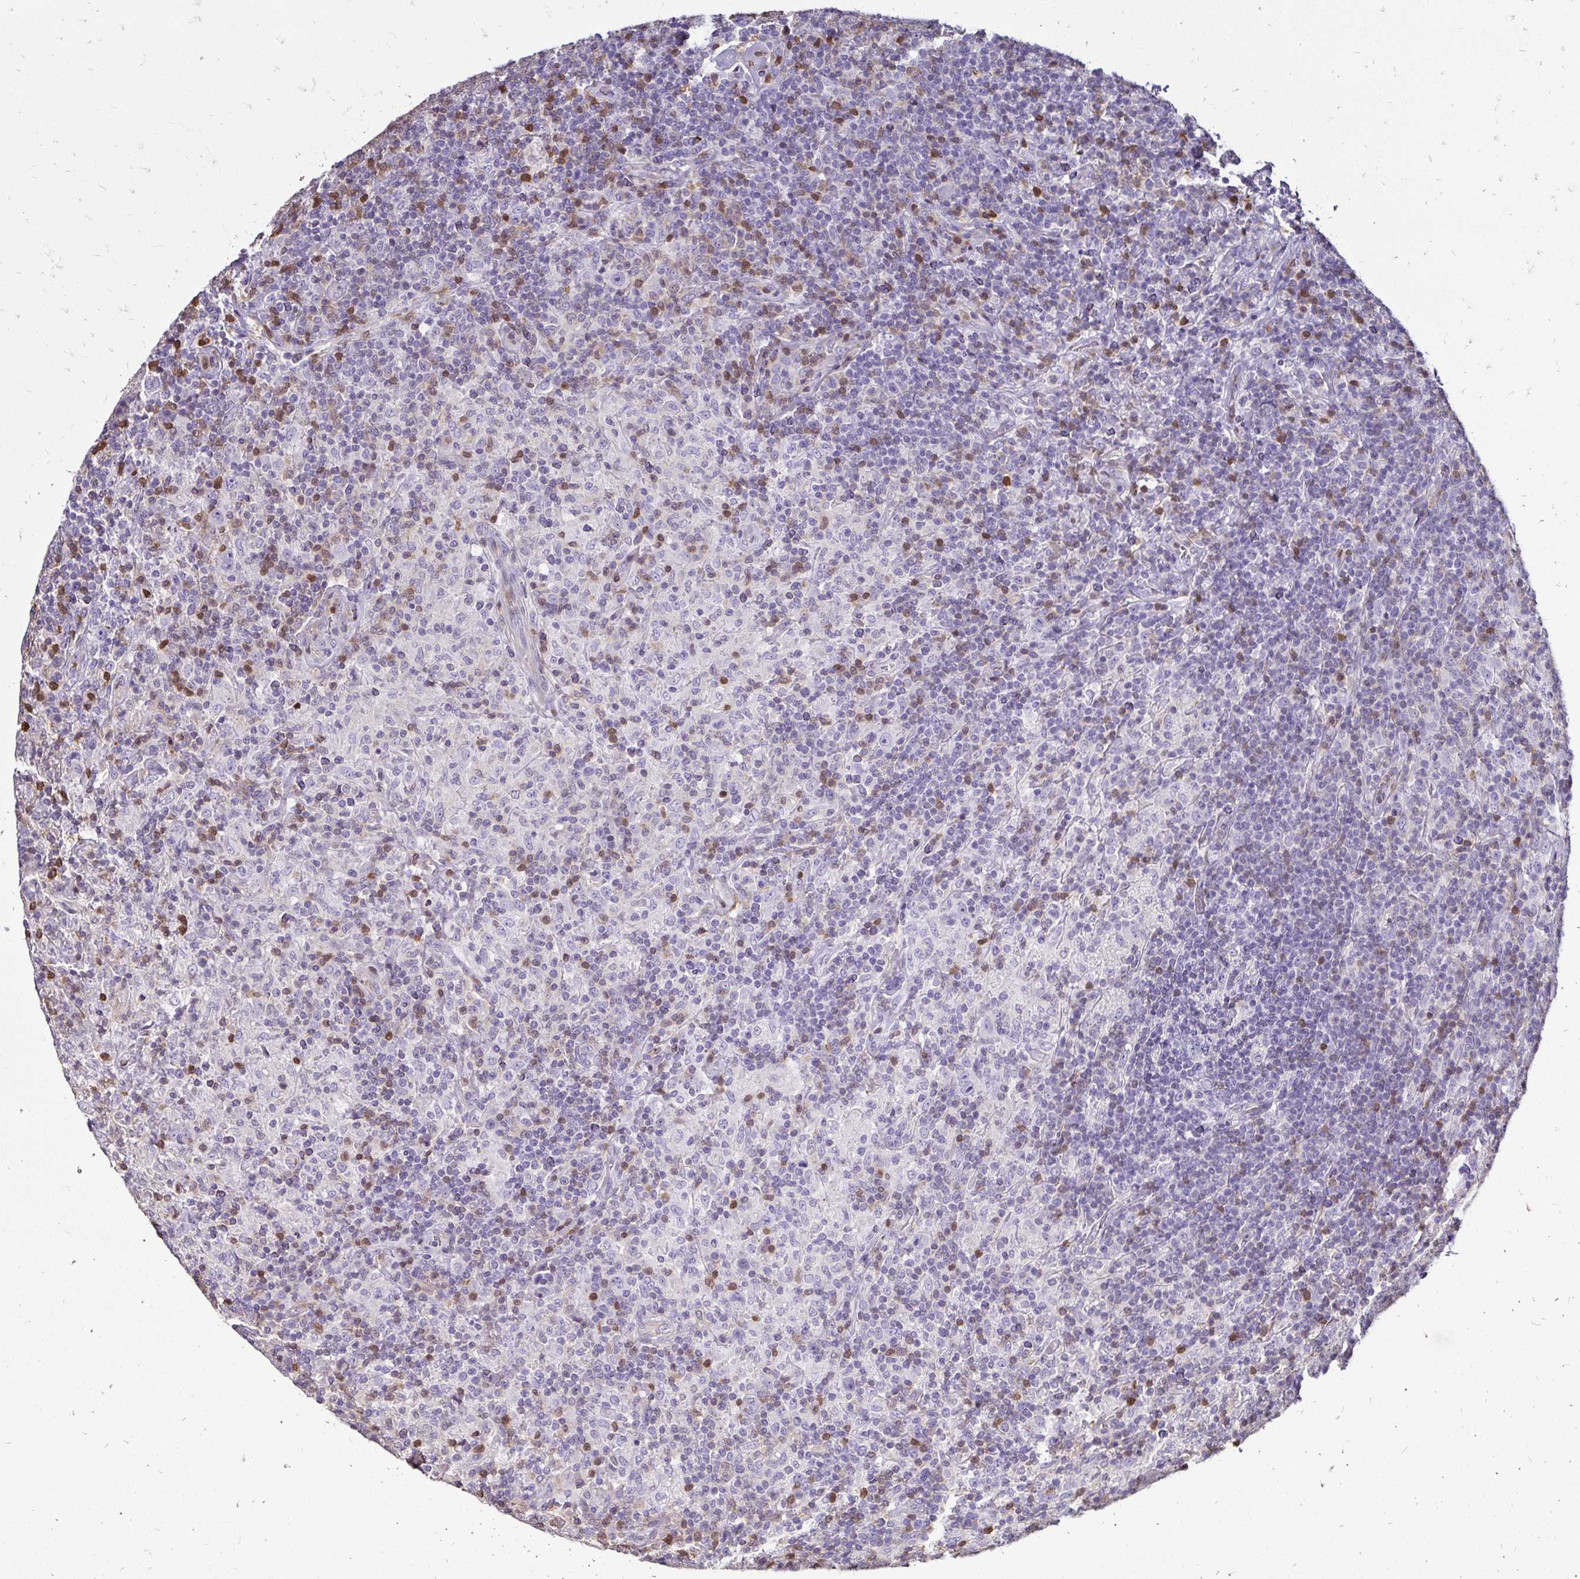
{"staining": {"intensity": "negative", "quantity": "none", "location": "none"}, "tissue": "lymphoma", "cell_type": "Tumor cells", "image_type": "cancer", "snomed": [{"axis": "morphology", "description": "Hodgkin's disease, NOS"}, {"axis": "topography", "description": "Lymph node"}], "caption": "High power microscopy image of an immunohistochemistry (IHC) photomicrograph of lymphoma, revealing no significant expression in tumor cells.", "gene": "ZFP1", "patient": {"sex": "male", "age": 70}}